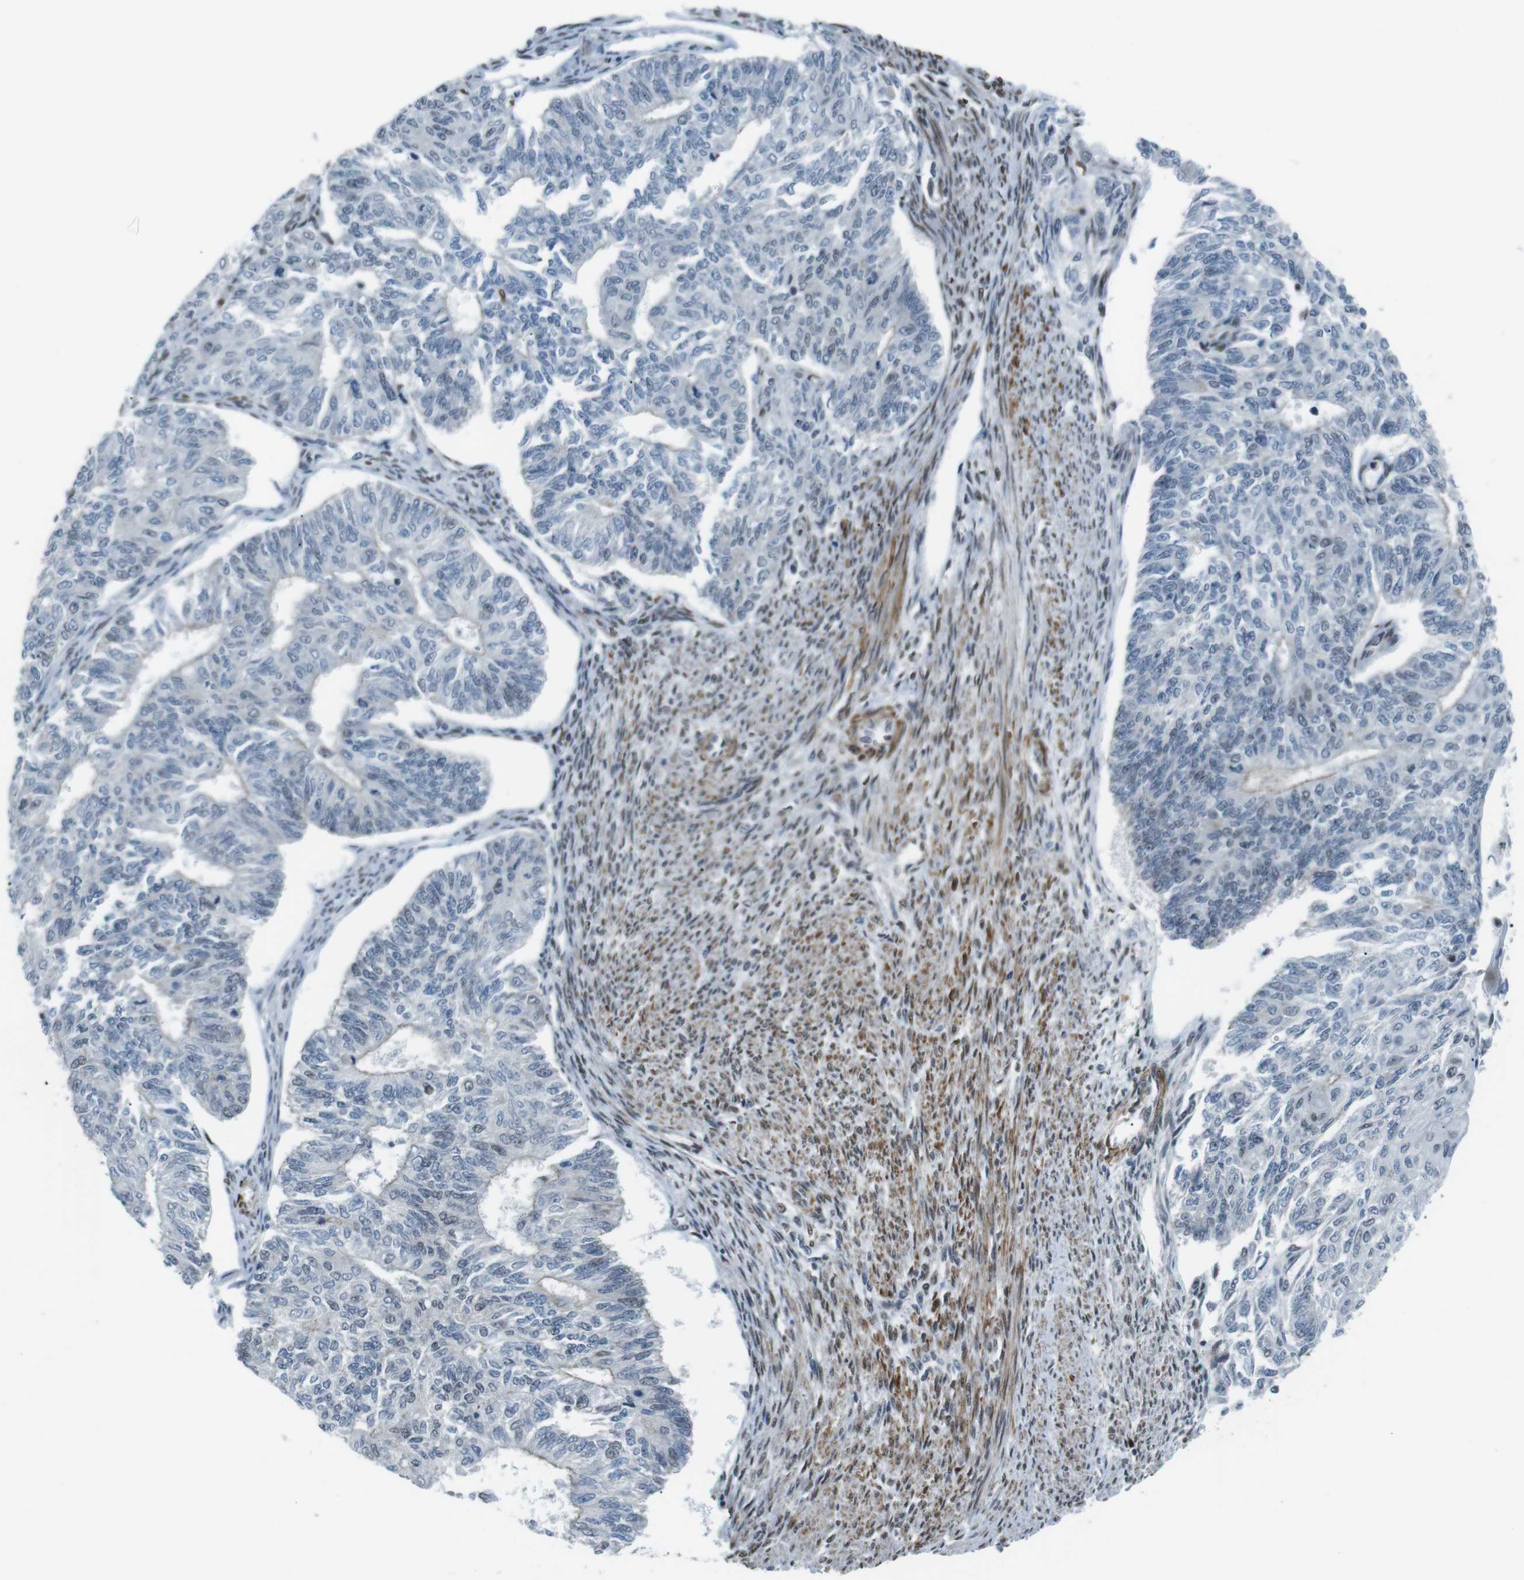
{"staining": {"intensity": "negative", "quantity": "none", "location": "none"}, "tissue": "endometrial cancer", "cell_type": "Tumor cells", "image_type": "cancer", "snomed": [{"axis": "morphology", "description": "Adenocarcinoma, NOS"}, {"axis": "topography", "description": "Endometrium"}], "caption": "DAB (3,3'-diaminobenzidine) immunohistochemical staining of human endometrial cancer displays no significant staining in tumor cells.", "gene": "USP7", "patient": {"sex": "female", "age": 32}}